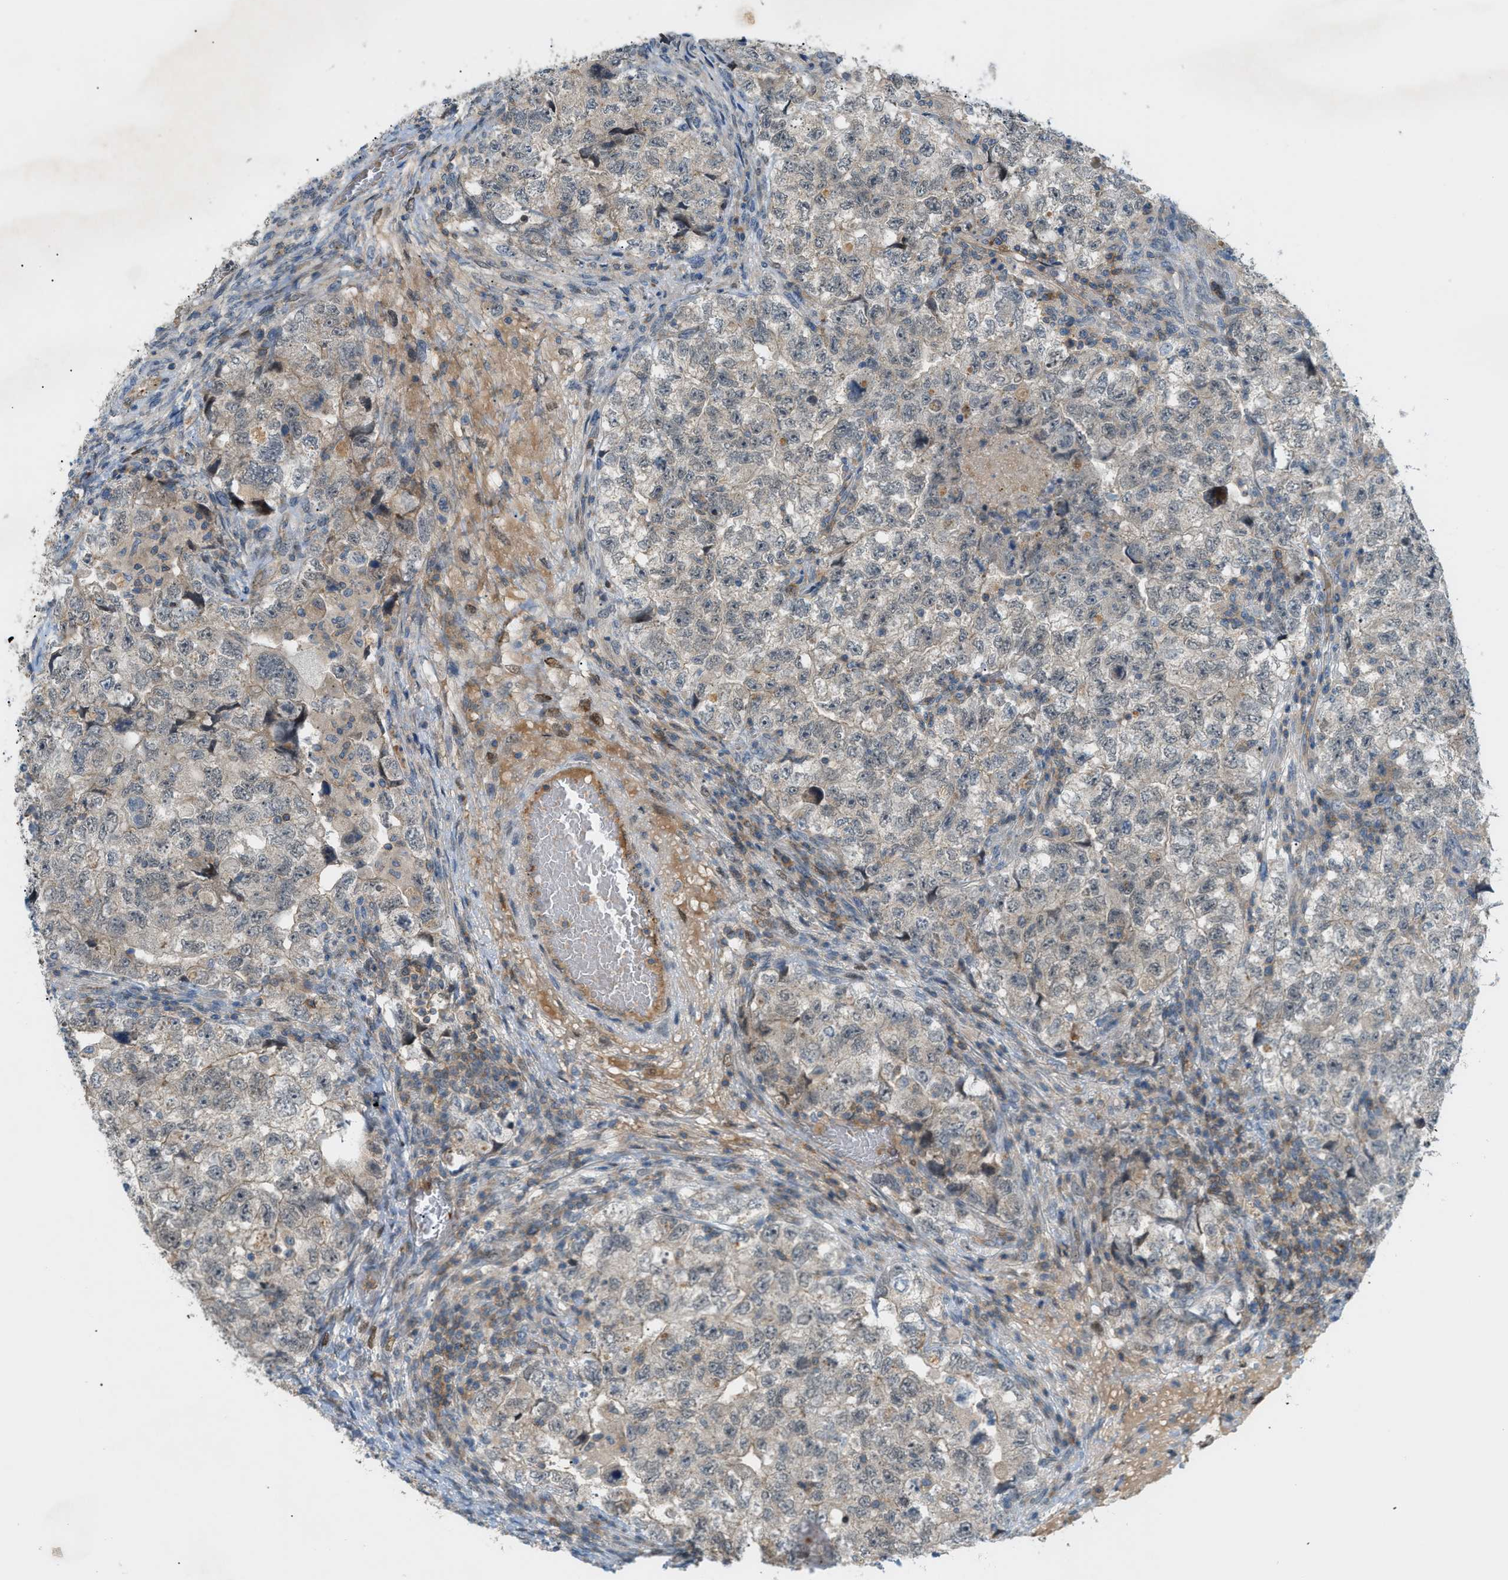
{"staining": {"intensity": "weak", "quantity": "<25%", "location": "cytoplasmic/membranous"}, "tissue": "testis cancer", "cell_type": "Tumor cells", "image_type": "cancer", "snomed": [{"axis": "morphology", "description": "Carcinoma, Embryonal, NOS"}, {"axis": "topography", "description": "Testis"}], "caption": "Tumor cells show no significant positivity in embryonal carcinoma (testis).", "gene": "GRK6", "patient": {"sex": "male", "age": 36}}